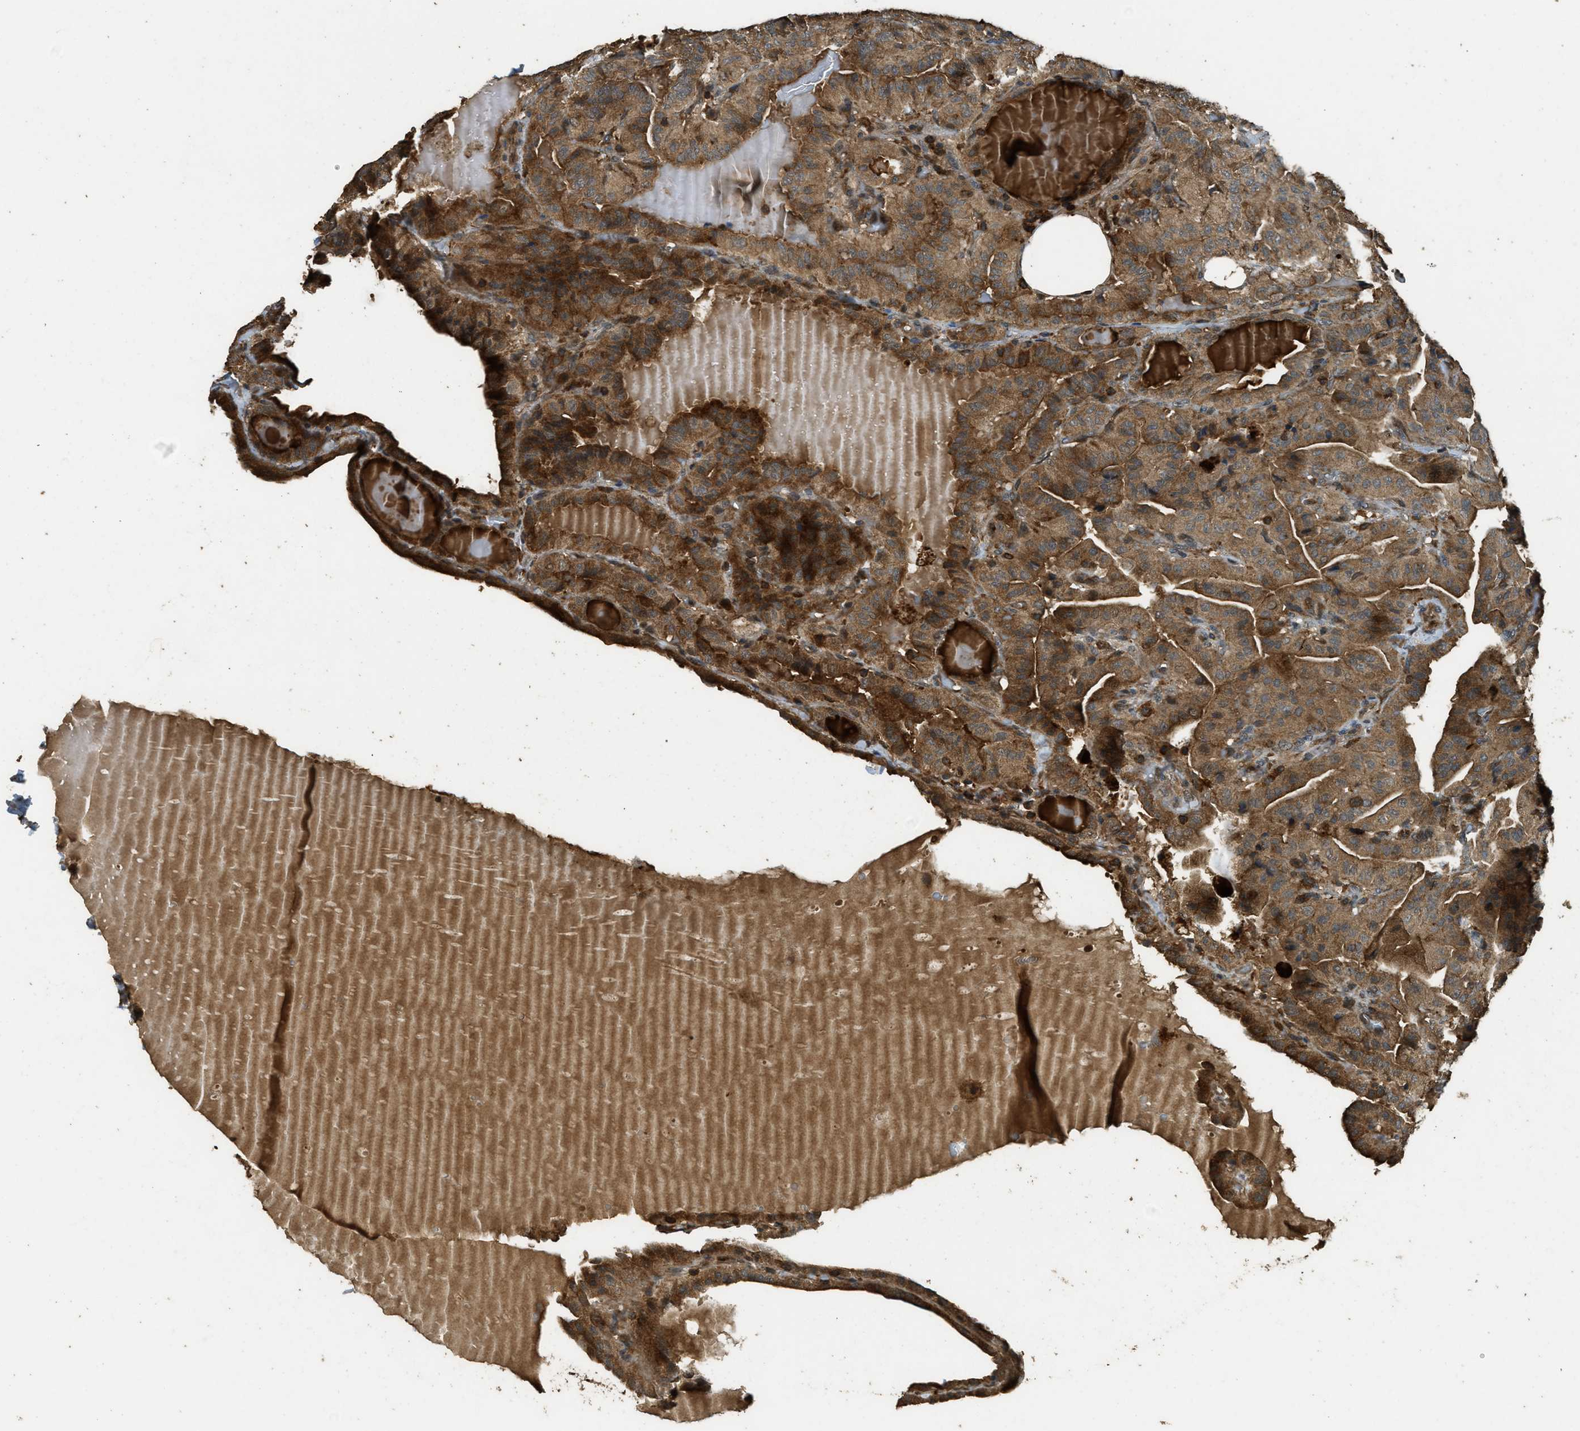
{"staining": {"intensity": "moderate", "quantity": ">75%", "location": "cytoplasmic/membranous"}, "tissue": "thyroid cancer", "cell_type": "Tumor cells", "image_type": "cancer", "snomed": [{"axis": "morphology", "description": "Papillary adenocarcinoma, NOS"}, {"axis": "topography", "description": "Thyroid gland"}], "caption": "Approximately >75% of tumor cells in human papillary adenocarcinoma (thyroid) show moderate cytoplasmic/membranous protein staining as visualized by brown immunohistochemical staining.", "gene": "PPP6R3", "patient": {"sex": "male", "age": 77}}